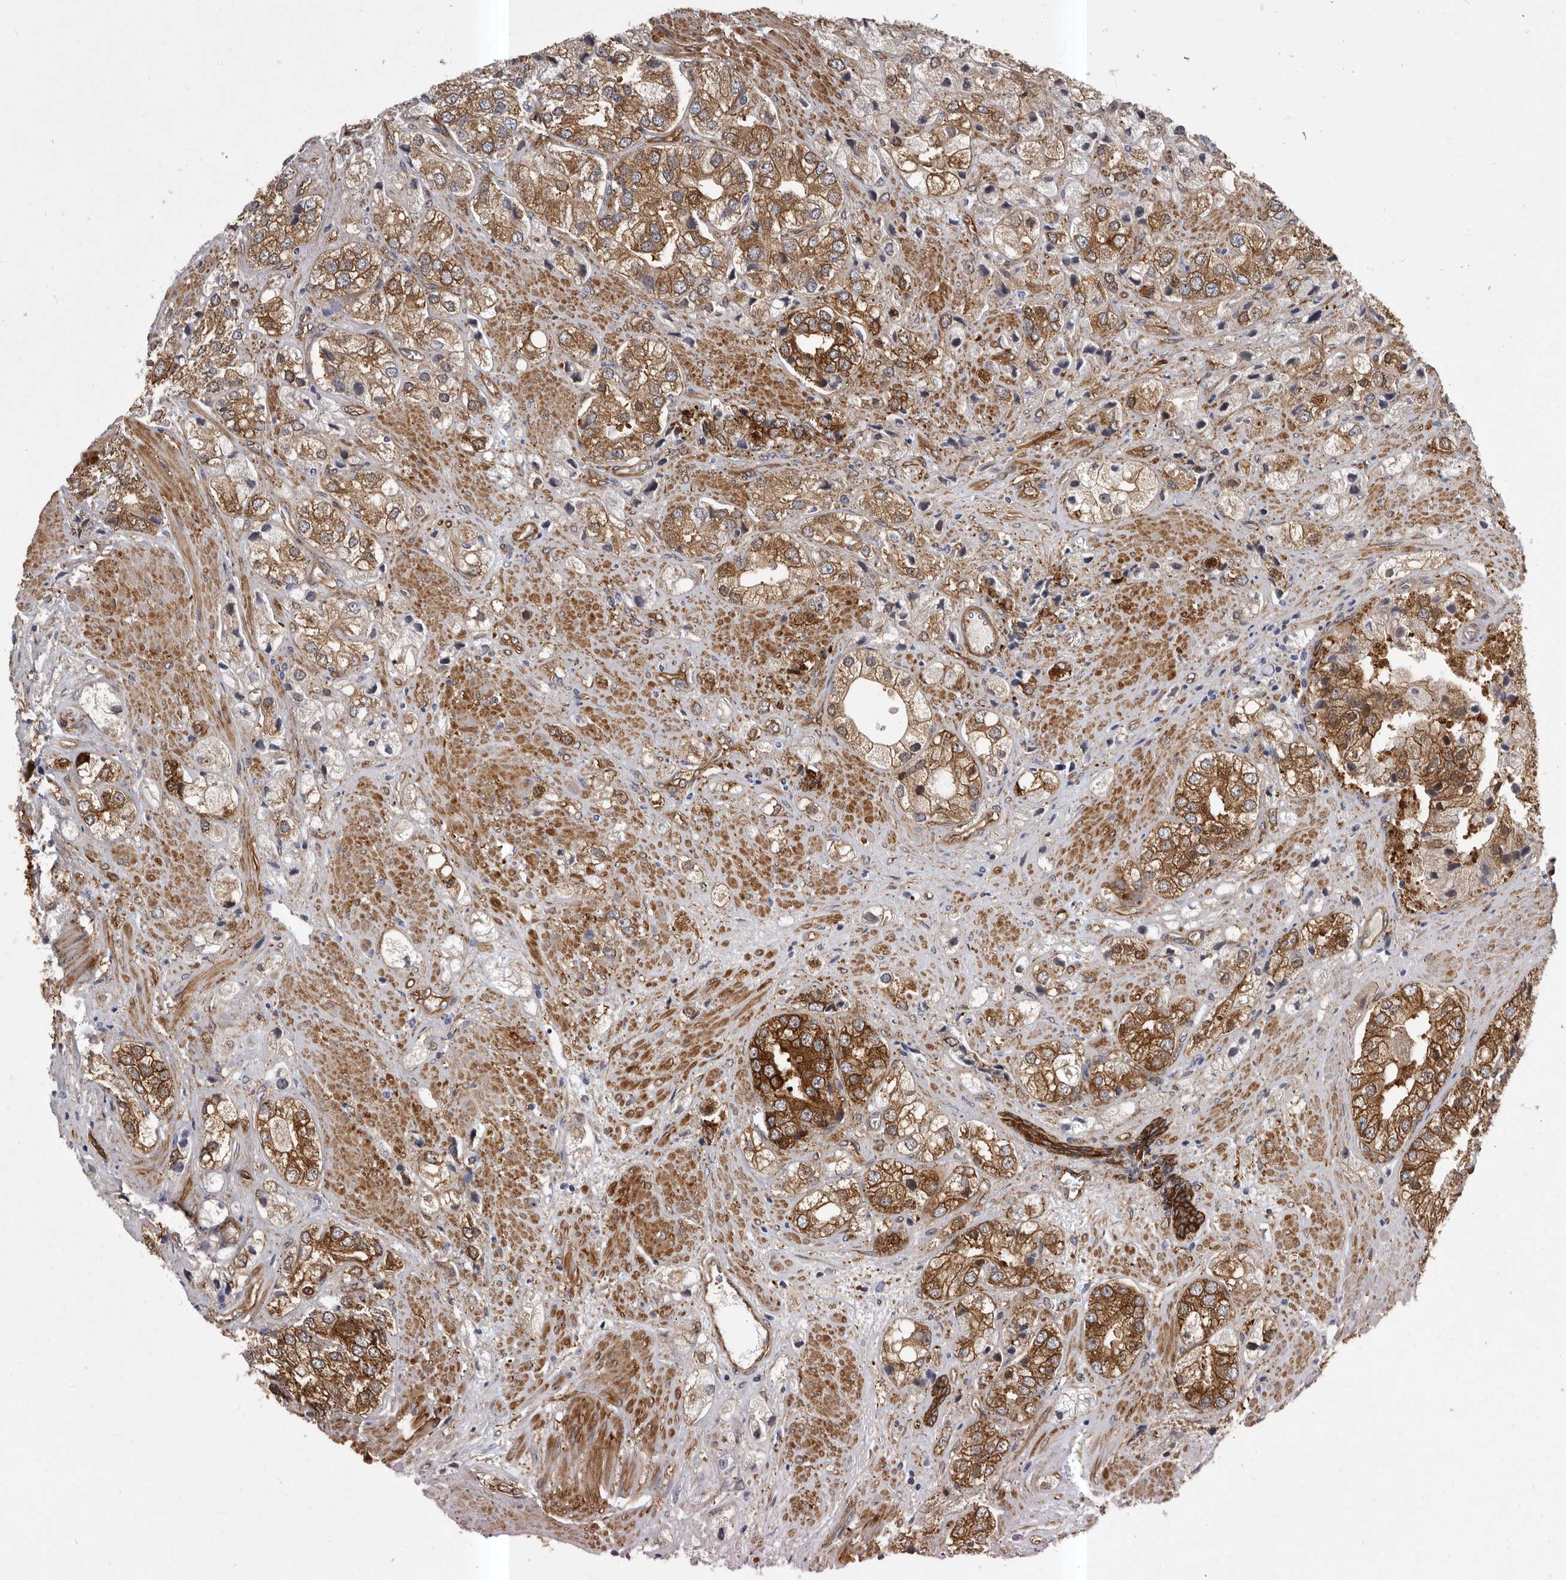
{"staining": {"intensity": "moderate", "quantity": ">75%", "location": "cytoplasmic/membranous"}, "tissue": "prostate cancer", "cell_type": "Tumor cells", "image_type": "cancer", "snomed": [{"axis": "morphology", "description": "Adenocarcinoma, High grade"}, {"axis": "topography", "description": "Prostate"}], "caption": "A brown stain labels moderate cytoplasmic/membranous expression of a protein in human prostate high-grade adenocarcinoma tumor cells. (DAB IHC with brightfield microscopy, high magnification).", "gene": "ENAH", "patient": {"sex": "male", "age": 50}}